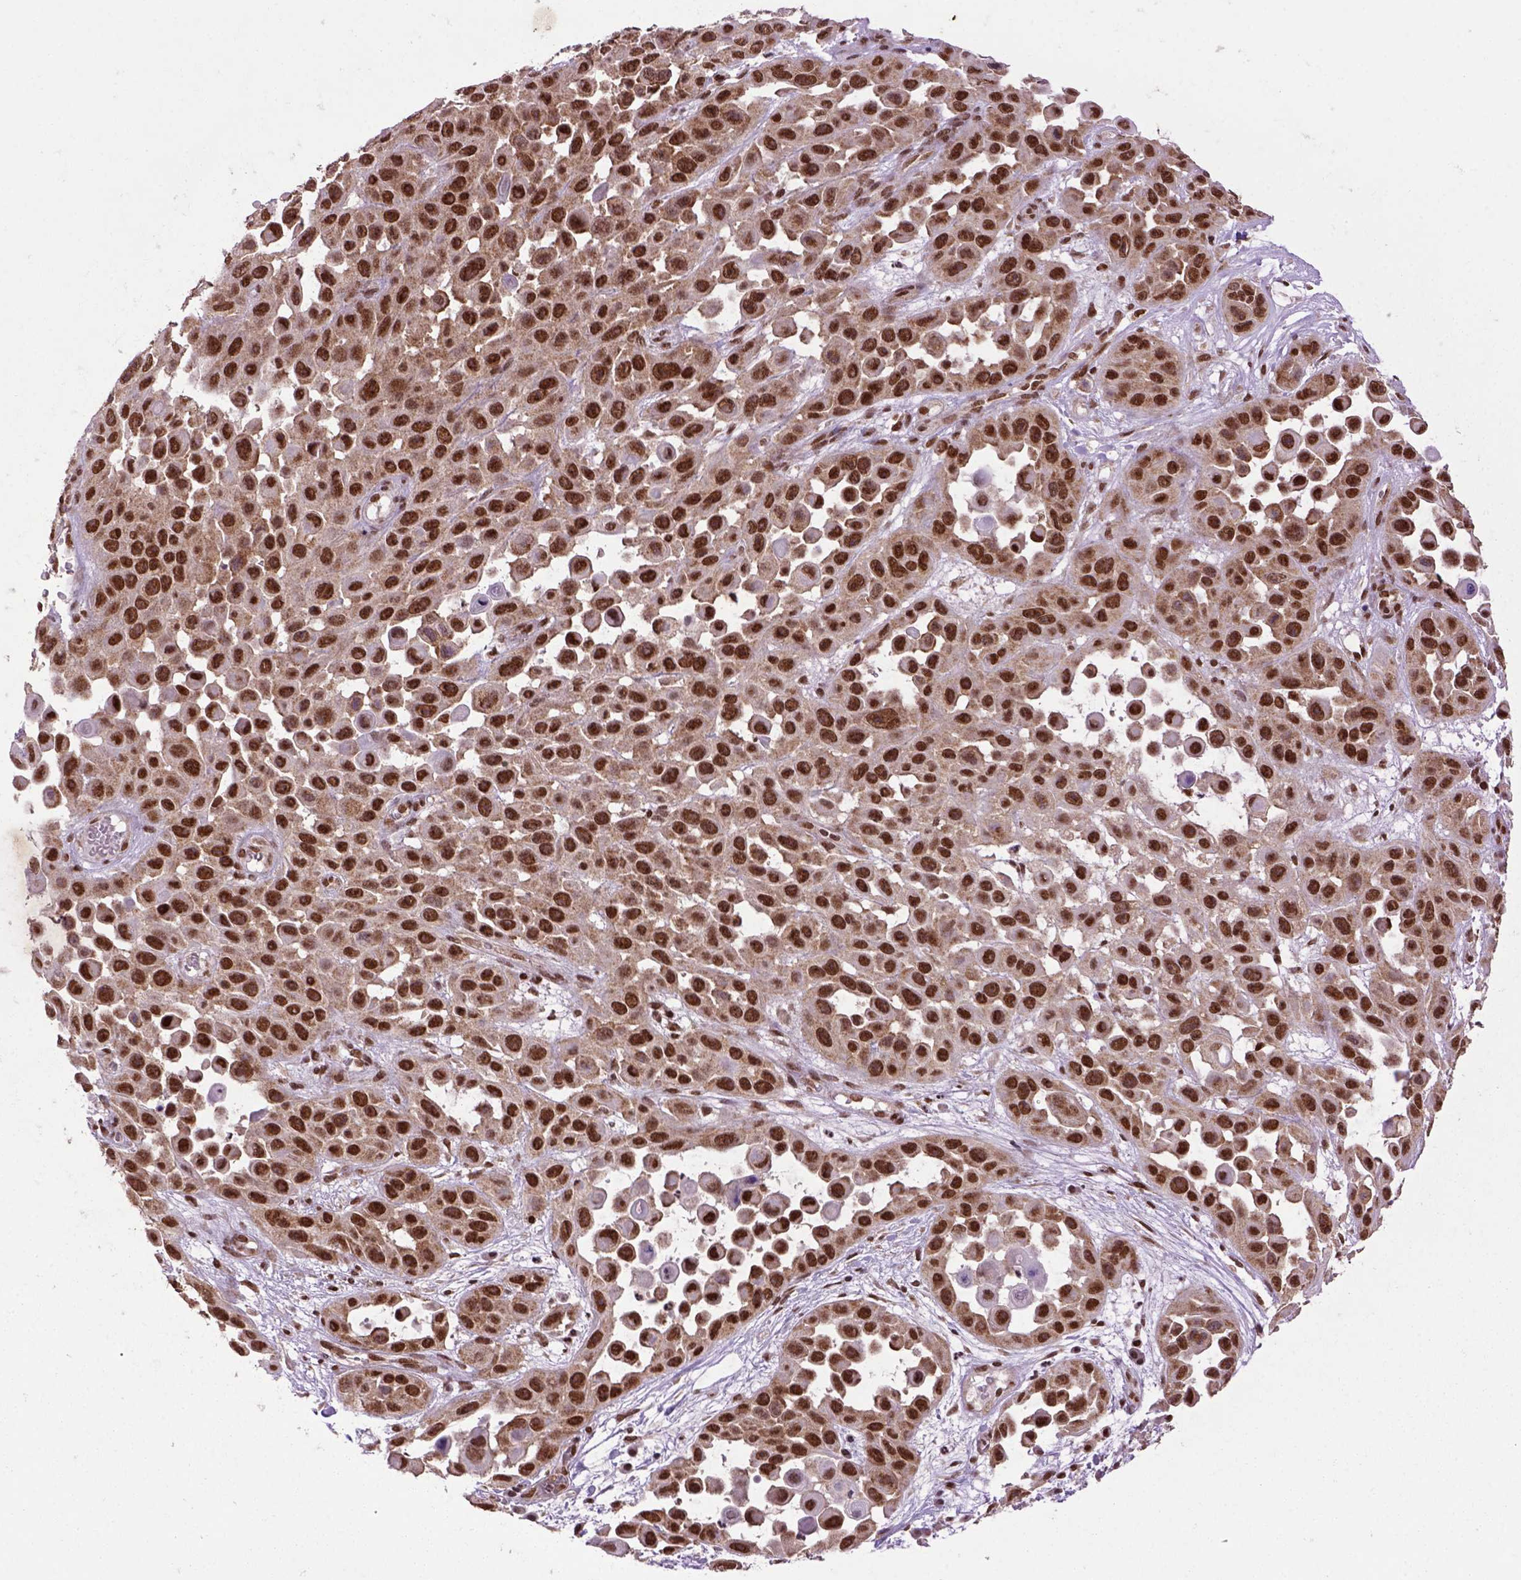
{"staining": {"intensity": "strong", "quantity": ">75%", "location": "cytoplasmic/membranous,nuclear"}, "tissue": "skin cancer", "cell_type": "Tumor cells", "image_type": "cancer", "snomed": [{"axis": "morphology", "description": "Squamous cell carcinoma, NOS"}, {"axis": "topography", "description": "Skin"}], "caption": "A high-resolution photomicrograph shows immunohistochemistry (IHC) staining of squamous cell carcinoma (skin), which shows strong cytoplasmic/membranous and nuclear positivity in about >75% of tumor cells.", "gene": "CELF1", "patient": {"sex": "male", "age": 81}}